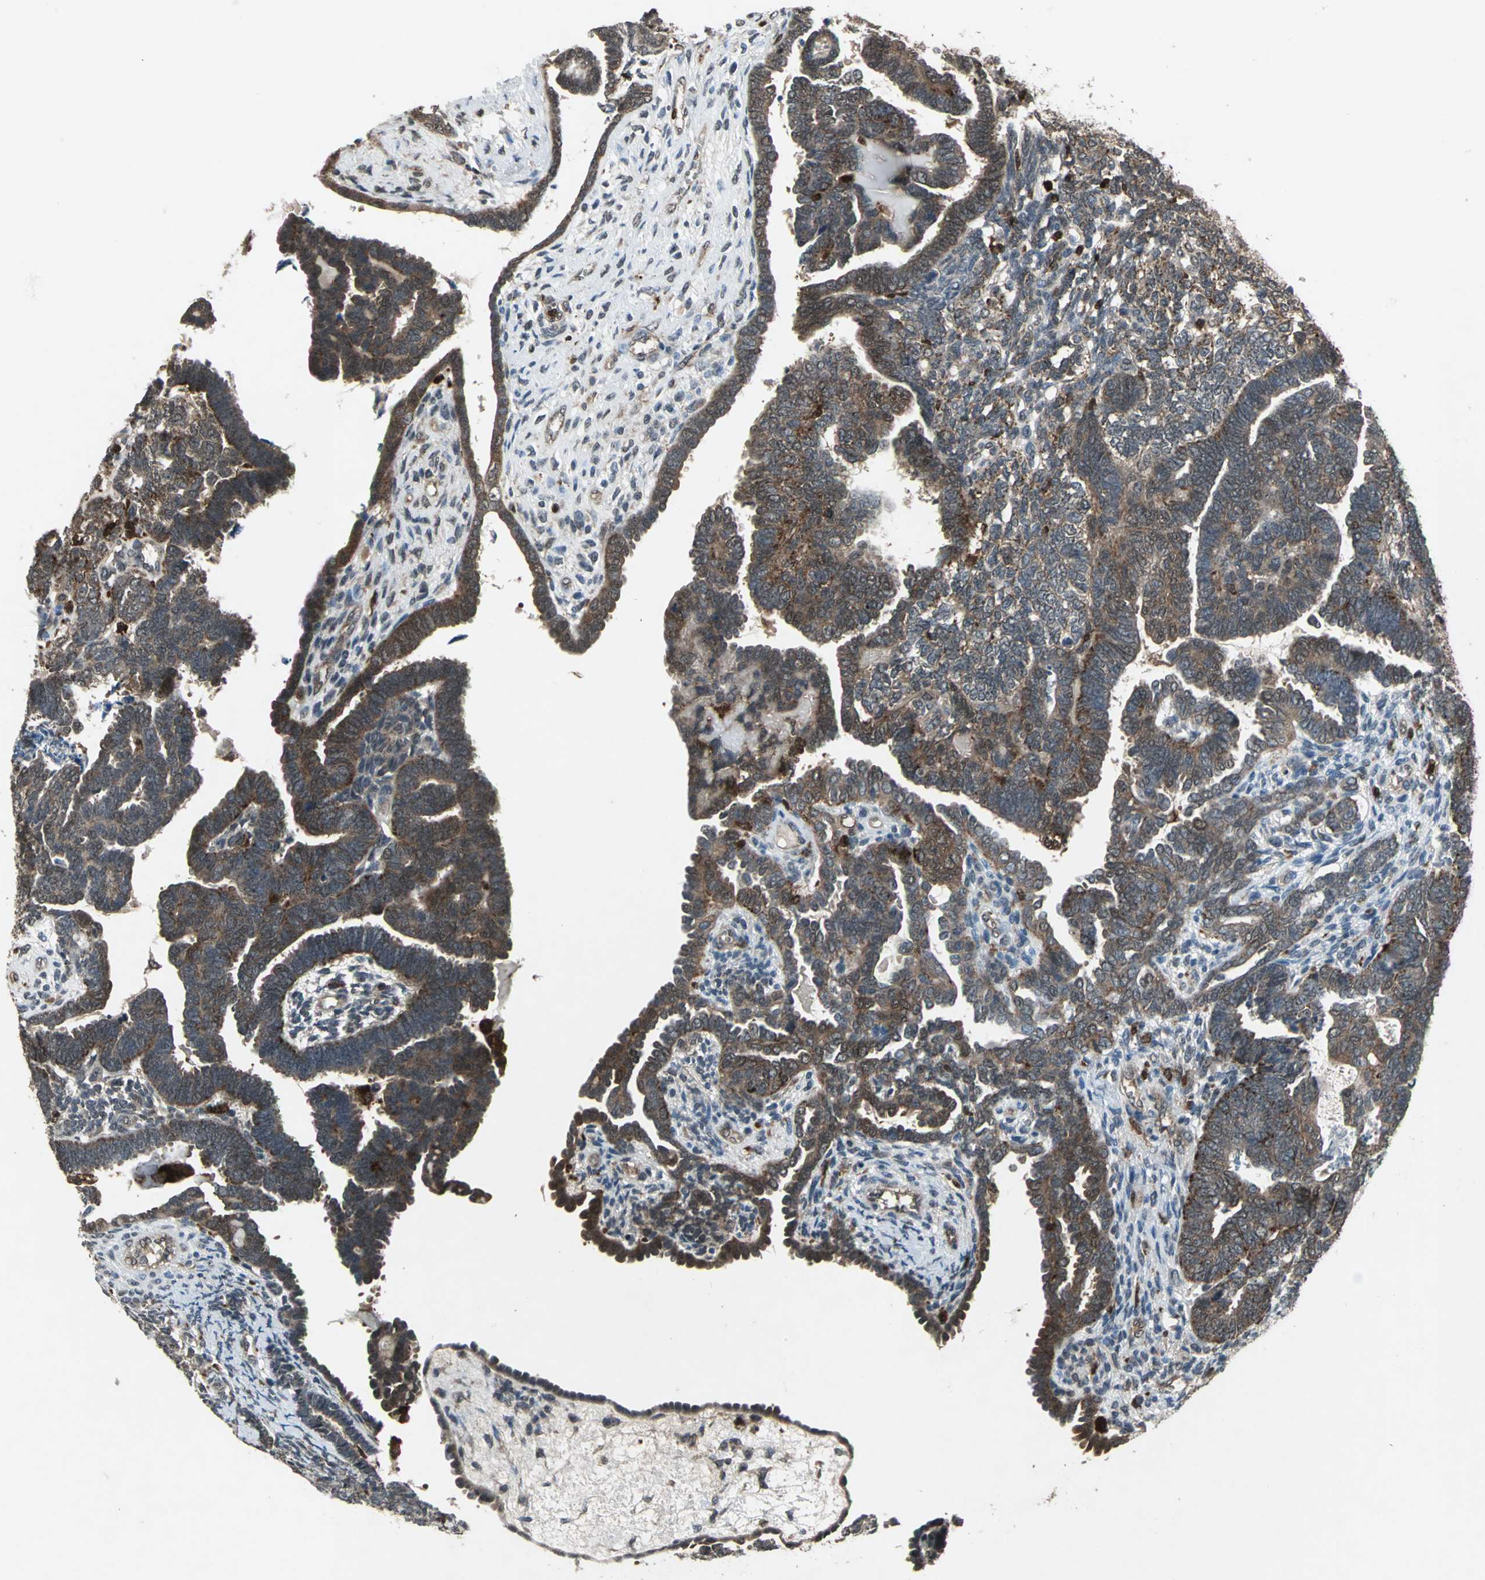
{"staining": {"intensity": "moderate", "quantity": "25%-75%", "location": "cytoplasmic/membranous"}, "tissue": "endometrial cancer", "cell_type": "Tumor cells", "image_type": "cancer", "snomed": [{"axis": "morphology", "description": "Neoplasm, malignant, NOS"}, {"axis": "topography", "description": "Endometrium"}], "caption": "Endometrial cancer (neoplasm (malignant)) tissue shows moderate cytoplasmic/membranous positivity in approximately 25%-75% of tumor cells", "gene": "PYCARD", "patient": {"sex": "female", "age": 74}}